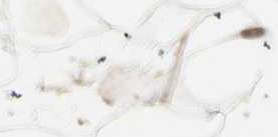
{"staining": {"intensity": "moderate", "quantity": ">75%", "location": "nuclear"}, "tissue": "adipose tissue", "cell_type": "Adipocytes", "image_type": "normal", "snomed": [{"axis": "morphology", "description": "Normal tissue, NOS"}, {"axis": "morphology", "description": "Duct carcinoma"}, {"axis": "topography", "description": "Breast"}, {"axis": "topography", "description": "Adipose tissue"}], "caption": "Protein staining by immunohistochemistry (IHC) exhibits moderate nuclear positivity in approximately >75% of adipocytes in benign adipose tissue. (Brightfield microscopy of DAB IHC at high magnification).", "gene": "BLM", "patient": {"sex": "female", "age": 37}}